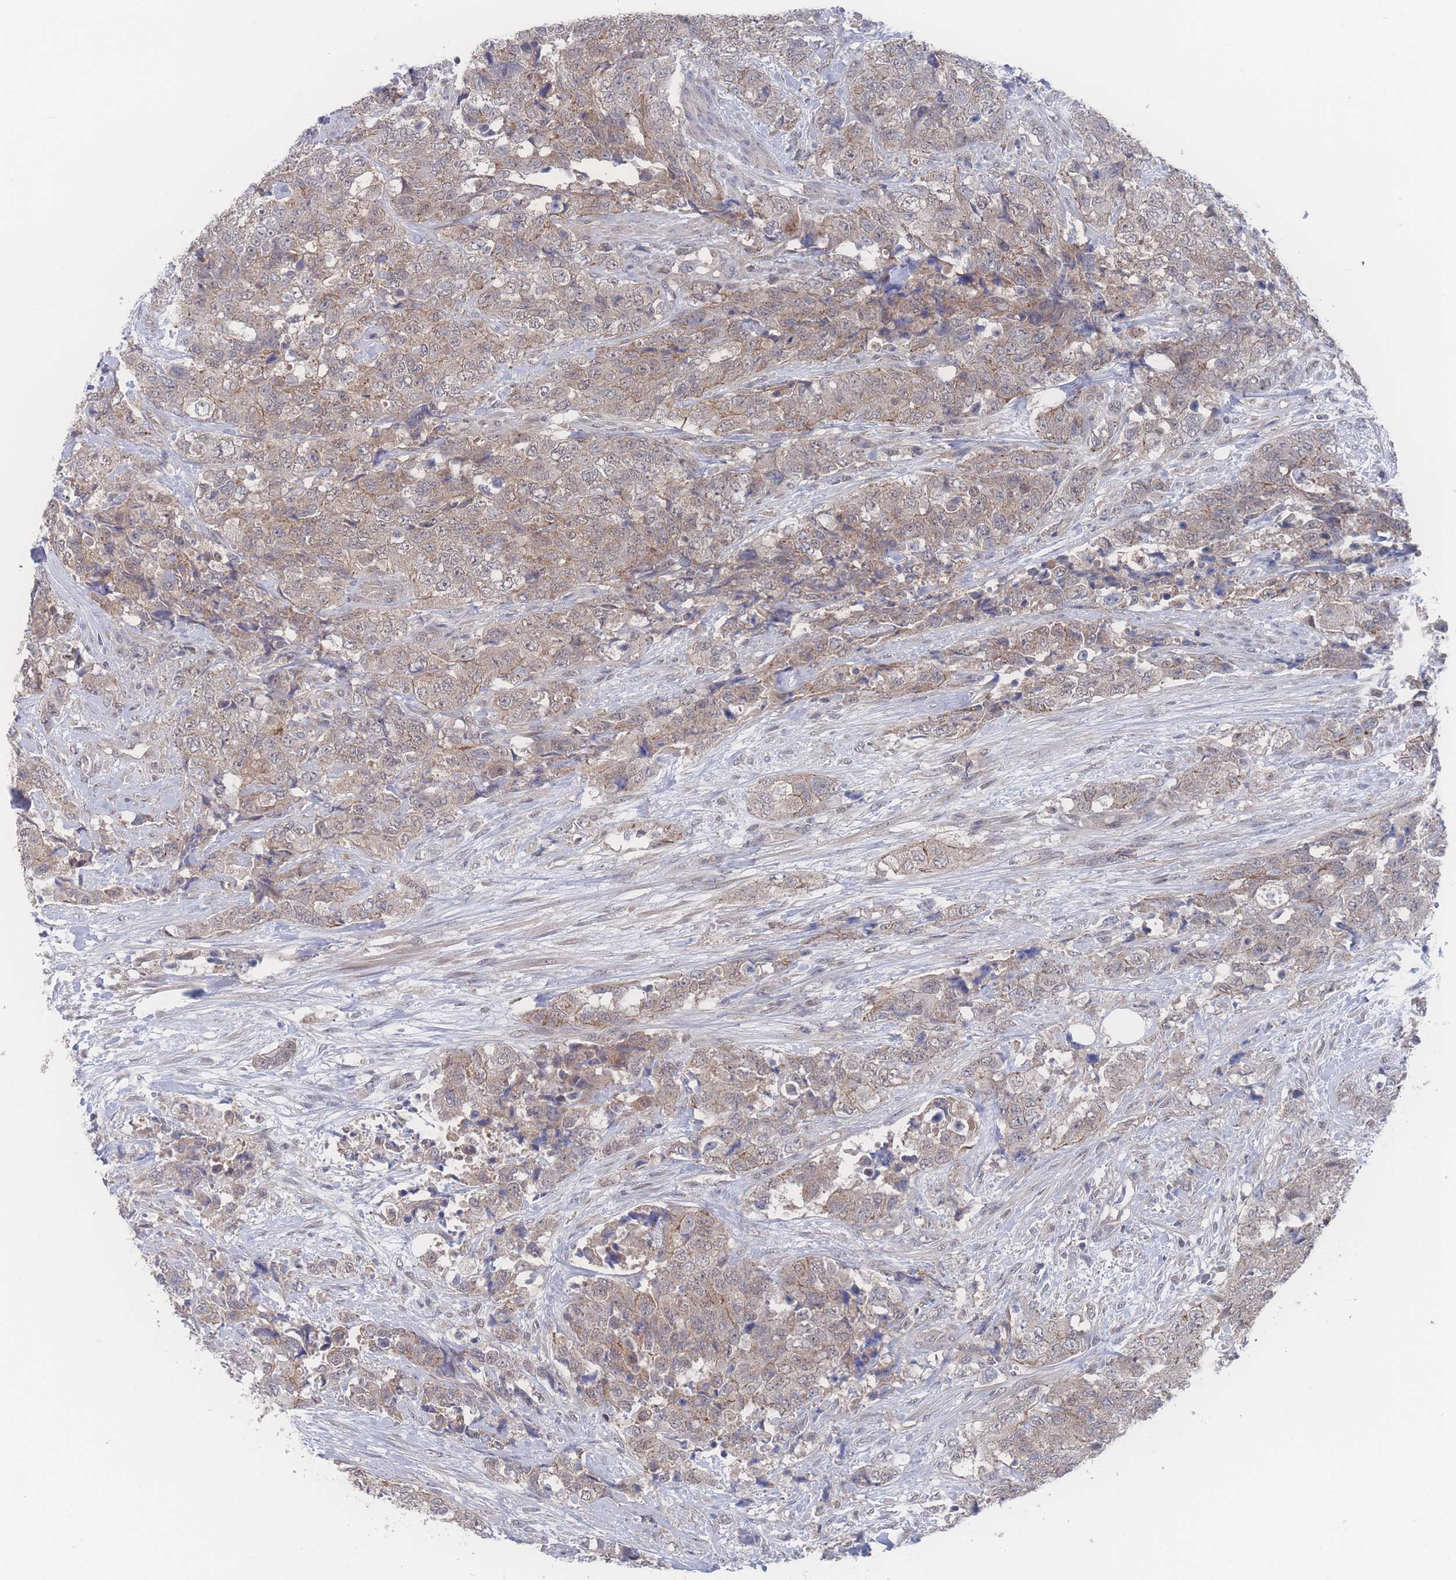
{"staining": {"intensity": "weak", "quantity": "25%-75%", "location": "cytoplasmic/membranous"}, "tissue": "urothelial cancer", "cell_type": "Tumor cells", "image_type": "cancer", "snomed": [{"axis": "morphology", "description": "Urothelial carcinoma, High grade"}, {"axis": "topography", "description": "Urinary bladder"}], "caption": "Urothelial cancer stained for a protein (brown) shows weak cytoplasmic/membranous positive positivity in approximately 25%-75% of tumor cells.", "gene": "NBEAL1", "patient": {"sex": "female", "age": 78}}